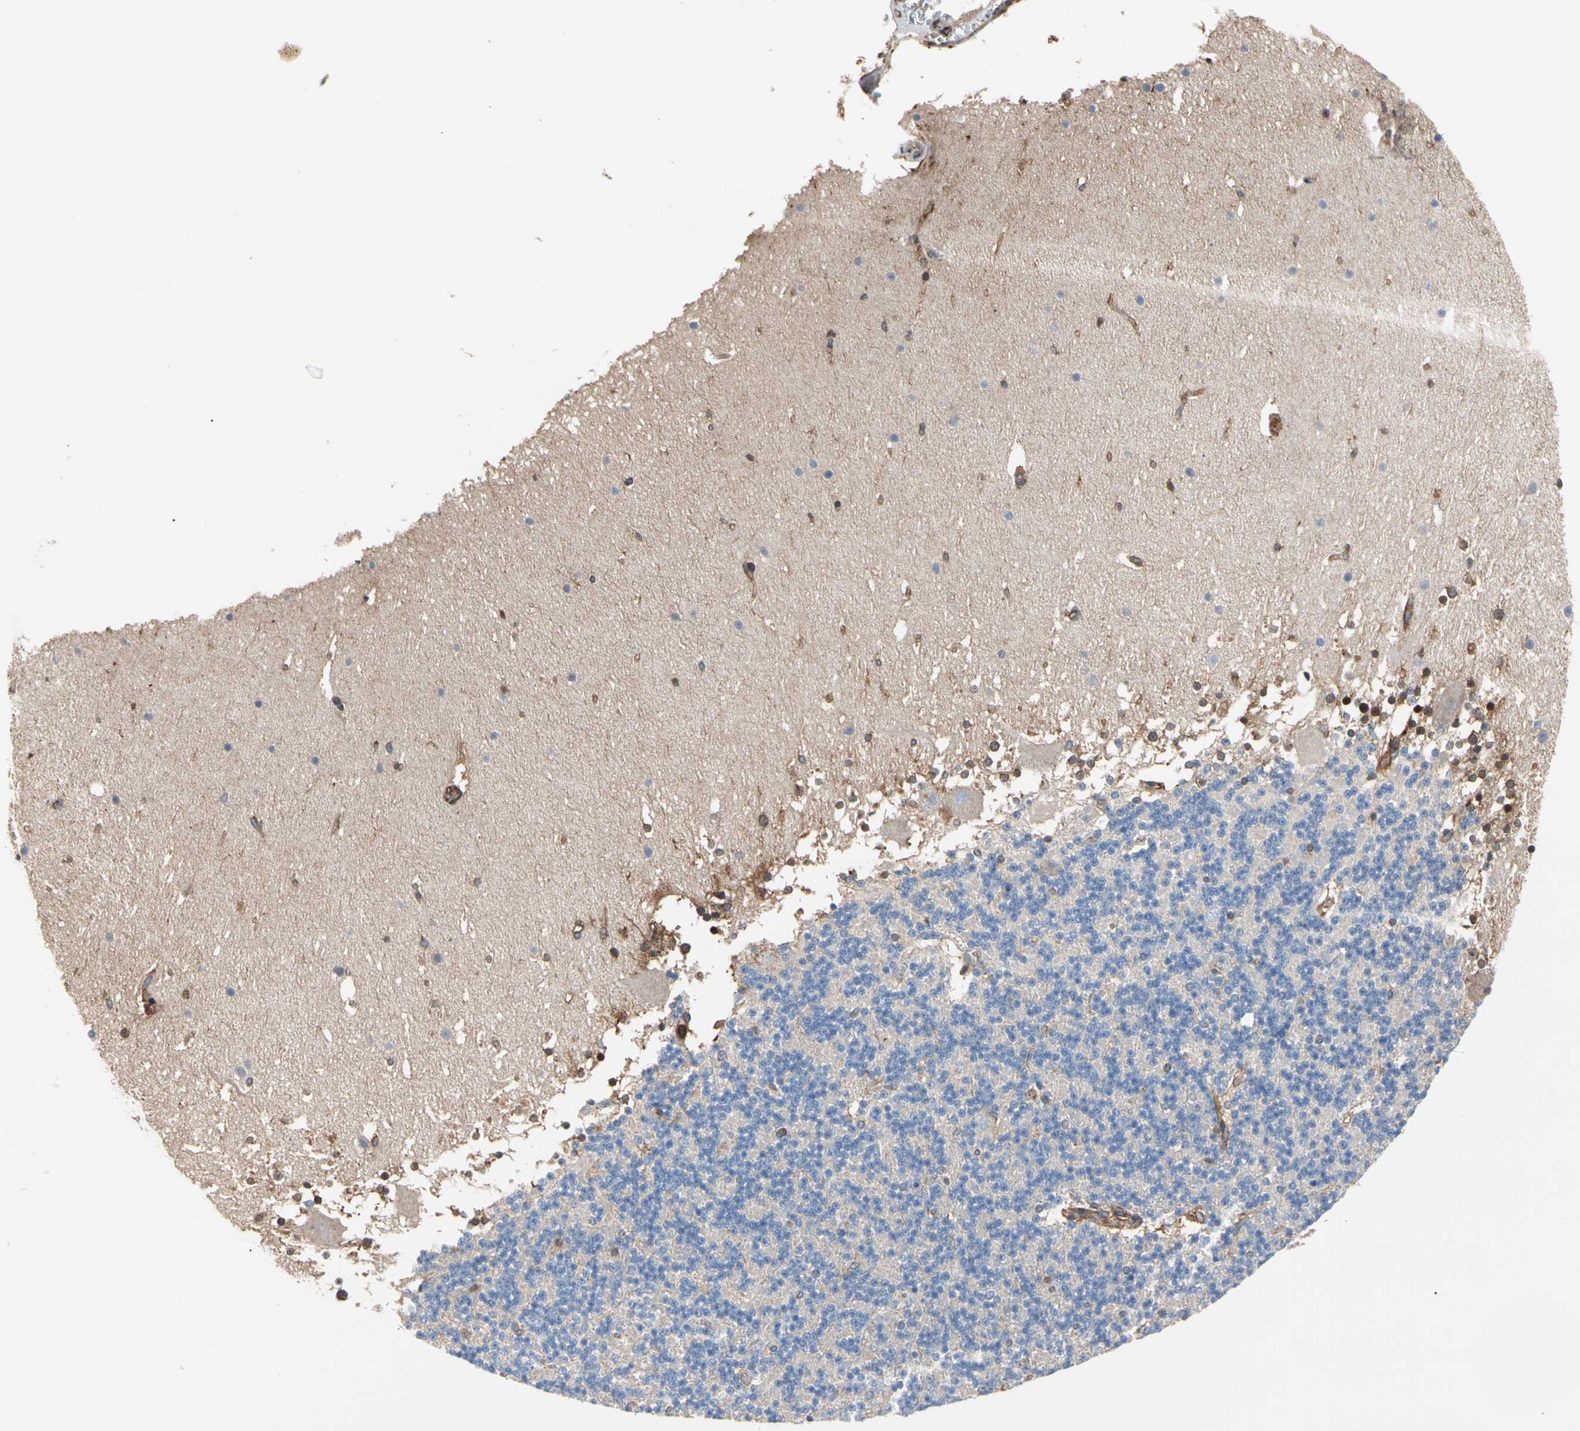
{"staining": {"intensity": "negative", "quantity": "none", "location": "none"}, "tissue": "cerebellum", "cell_type": "Cells in granular layer", "image_type": "normal", "snomed": [{"axis": "morphology", "description": "Normal tissue, NOS"}, {"axis": "topography", "description": "Cerebellum"}], "caption": "There is no significant expression in cells in granular layer of cerebellum.", "gene": "ROCK1", "patient": {"sex": "female", "age": 19}}